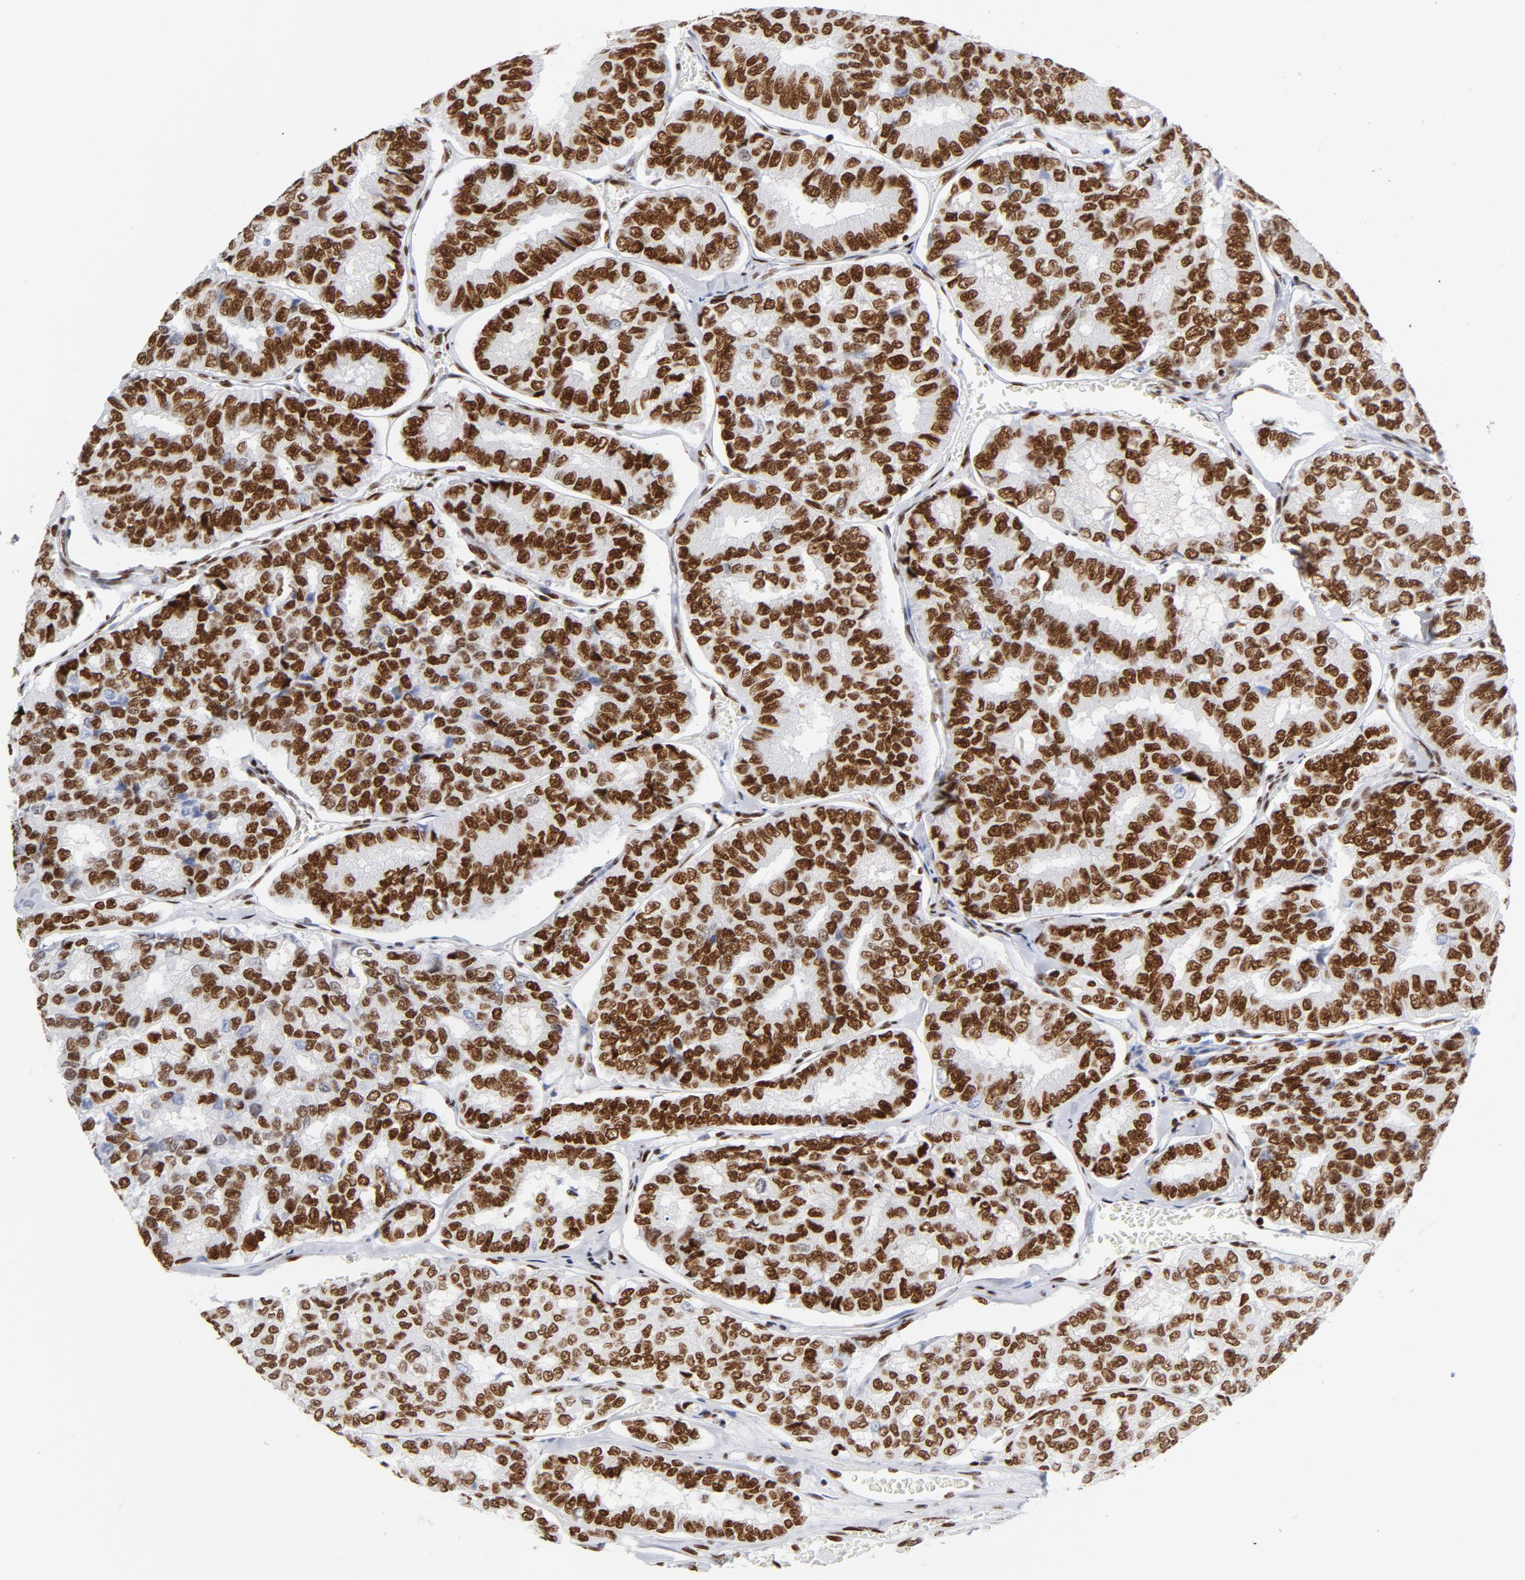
{"staining": {"intensity": "strong", "quantity": ">75%", "location": "nuclear"}, "tissue": "thyroid cancer", "cell_type": "Tumor cells", "image_type": "cancer", "snomed": [{"axis": "morphology", "description": "Papillary adenocarcinoma, NOS"}, {"axis": "topography", "description": "Thyroid gland"}], "caption": "High-magnification brightfield microscopy of papillary adenocarcinoma (thyroid) stained with DAB (3,3'-diaminobenzidine) (brown) and counterstained with hematoxylin (blue). tumor cells exhibit strong nuclear expression is seen in approximately>75% of cells.", "gene": "XRCC5", "patient": {"sex": "female", "age": 35}}